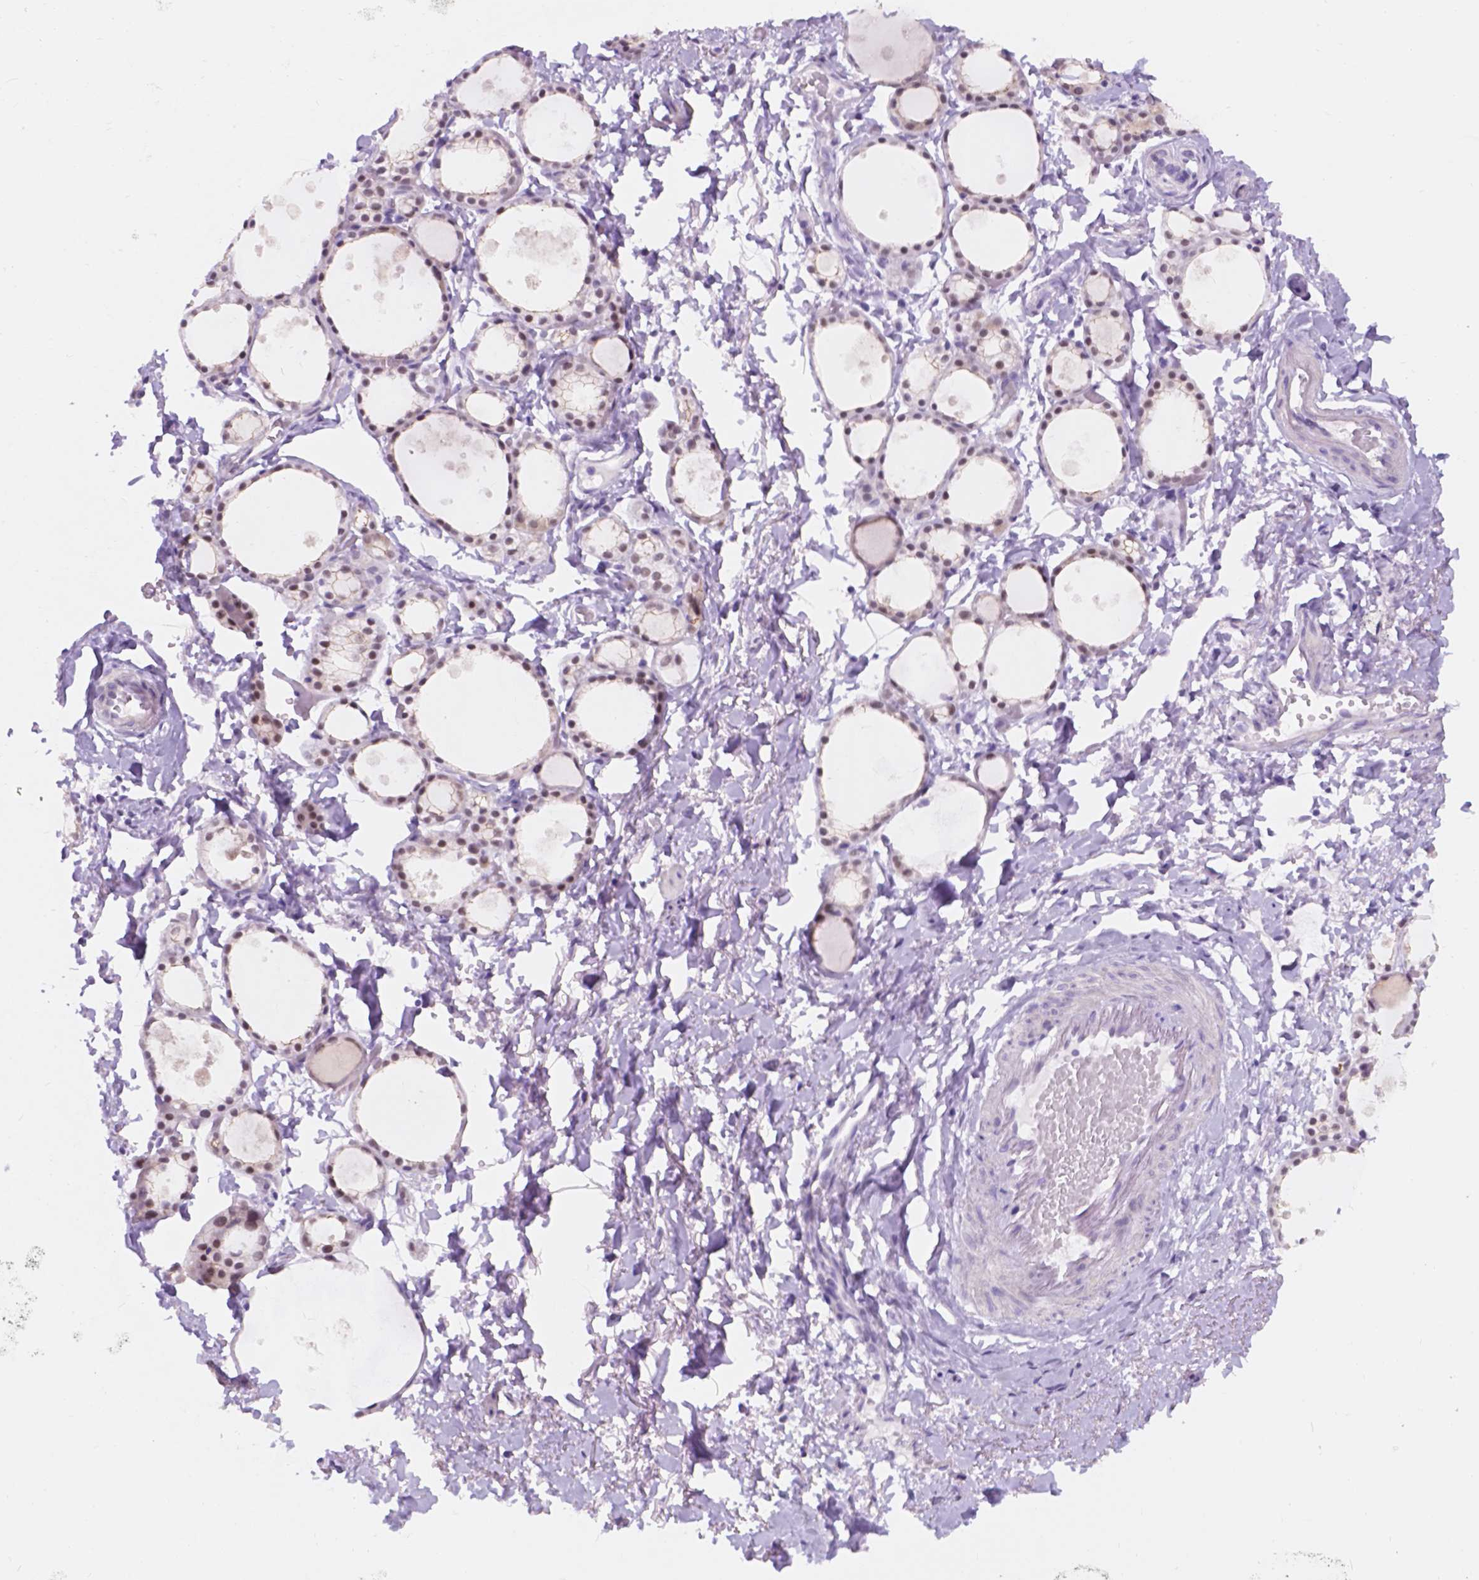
{"staining": {"intensity": "moderate", "quantity": ">75%", "location": "nuclear"}, "tissue": "thyroid gland", "cell_type": "Glandular cells", "image_type": "normal", "snomed": [{"axis": "morphology", "description": "Normal tissue, NOS"}, {"axis": "topography", "description": "Thyroid gland"}], "caption": "Protein analysis of normal thyroid gland exhibits moderate nuclear staining in approximately >75% of glandular cells.", "gene": "DCC", "patient": {"sex": "male", "age": 68}}